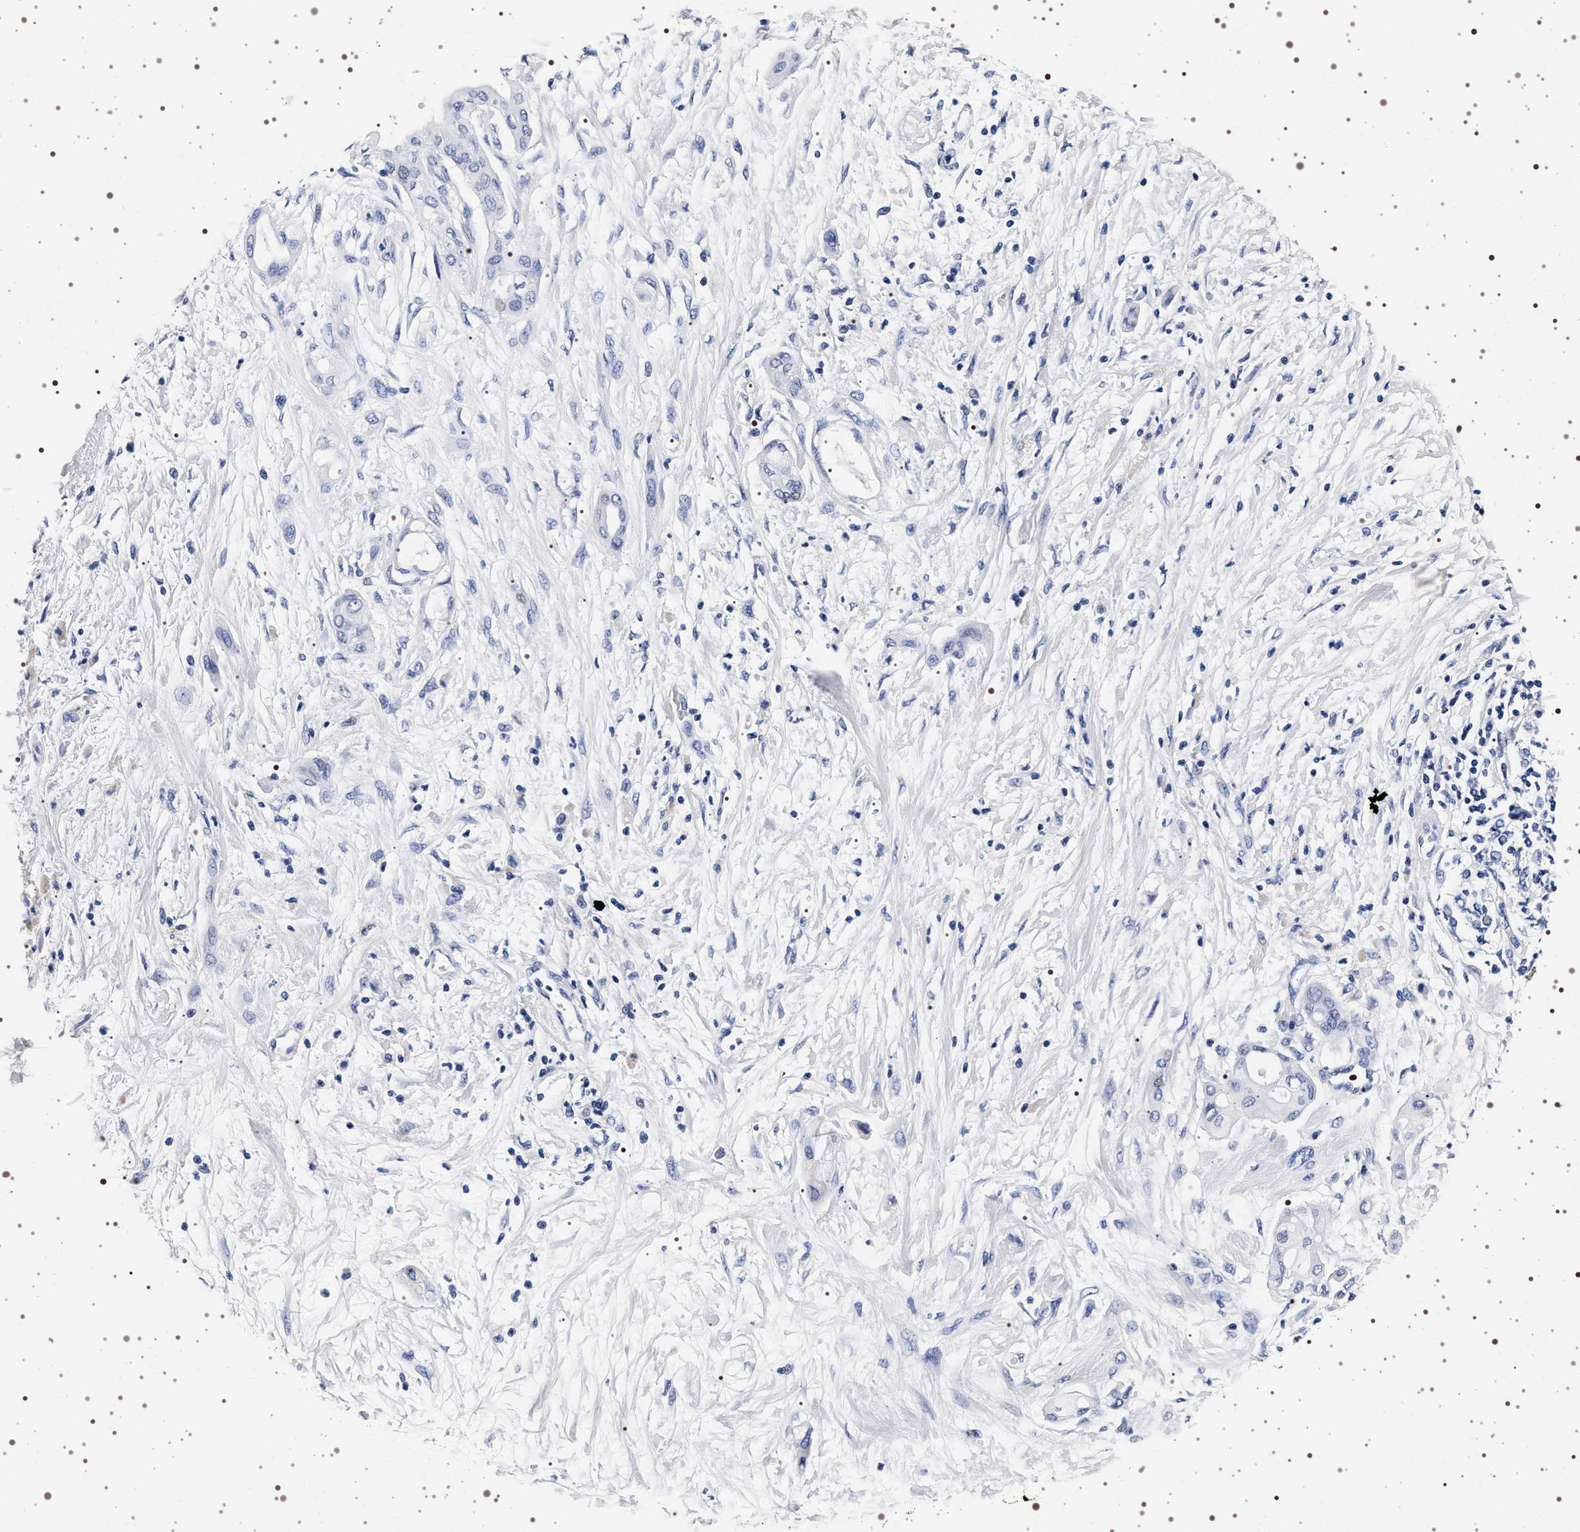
{"staining": {"intensity": "negative", "quantity": "none", "location": "none"}, "tissue": "pancreatic cancer", "cell_type": "Tumor cells", "image_type": "cancer", "snomed": [{"axis": "morphology", "description": "Adenocarcinoma, NOS"}, {"axis": "morphology", "description": "Adenocarcinoma, metastatic, NOS"}, {"axis": "topography", "description": "Lymph node"}, {"axis": "topography", "description": "Pancreas"}, {"axis": "topography", "description": "Duodenum"}], "caption": "Pancreatic cancer was stained to show a protein in brown. There is no significant staining in tumor cells.", "gene": "SYN1", "patient": {"sex": "female", "age": 64}}